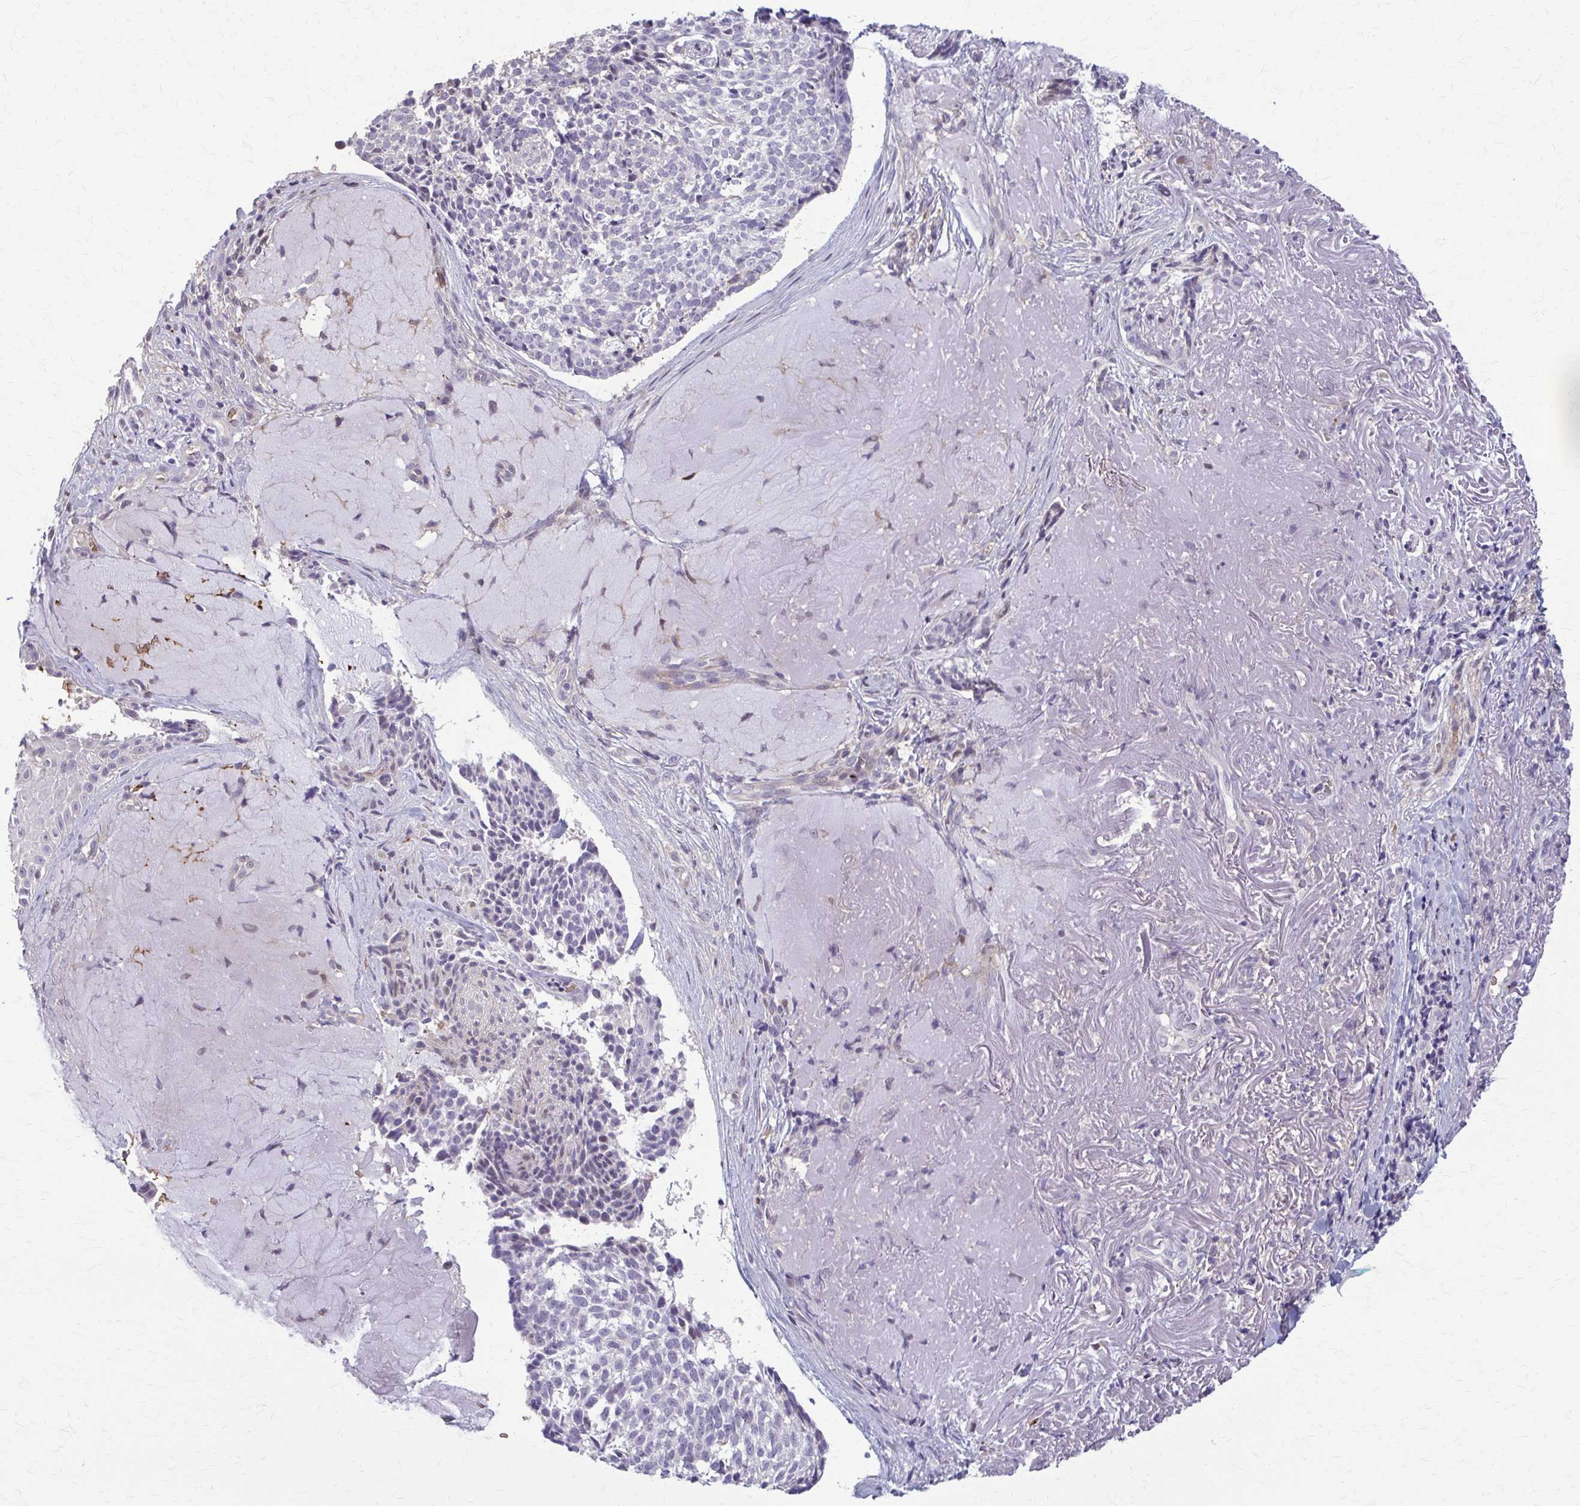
{"staining": {"intensity": "negative", "quantity": "none", "location": "none"}, "tissue": "skin cancer", "cell_type": "Tumor cells", "image_type": "cancer", "snomed": [{"axis": "morphology", "description": "Basal cell carcinoma"}, {"axis": "topography", "description": "Skin"}, {"axis": "topography", "description": "Skin of face"}], "caption": "Tumor cells show no significant protein positivity in skin cancer (basal cell carcinoma).", "gene": "ZNF34", "patient": {"sex": "female", "age": 95}}